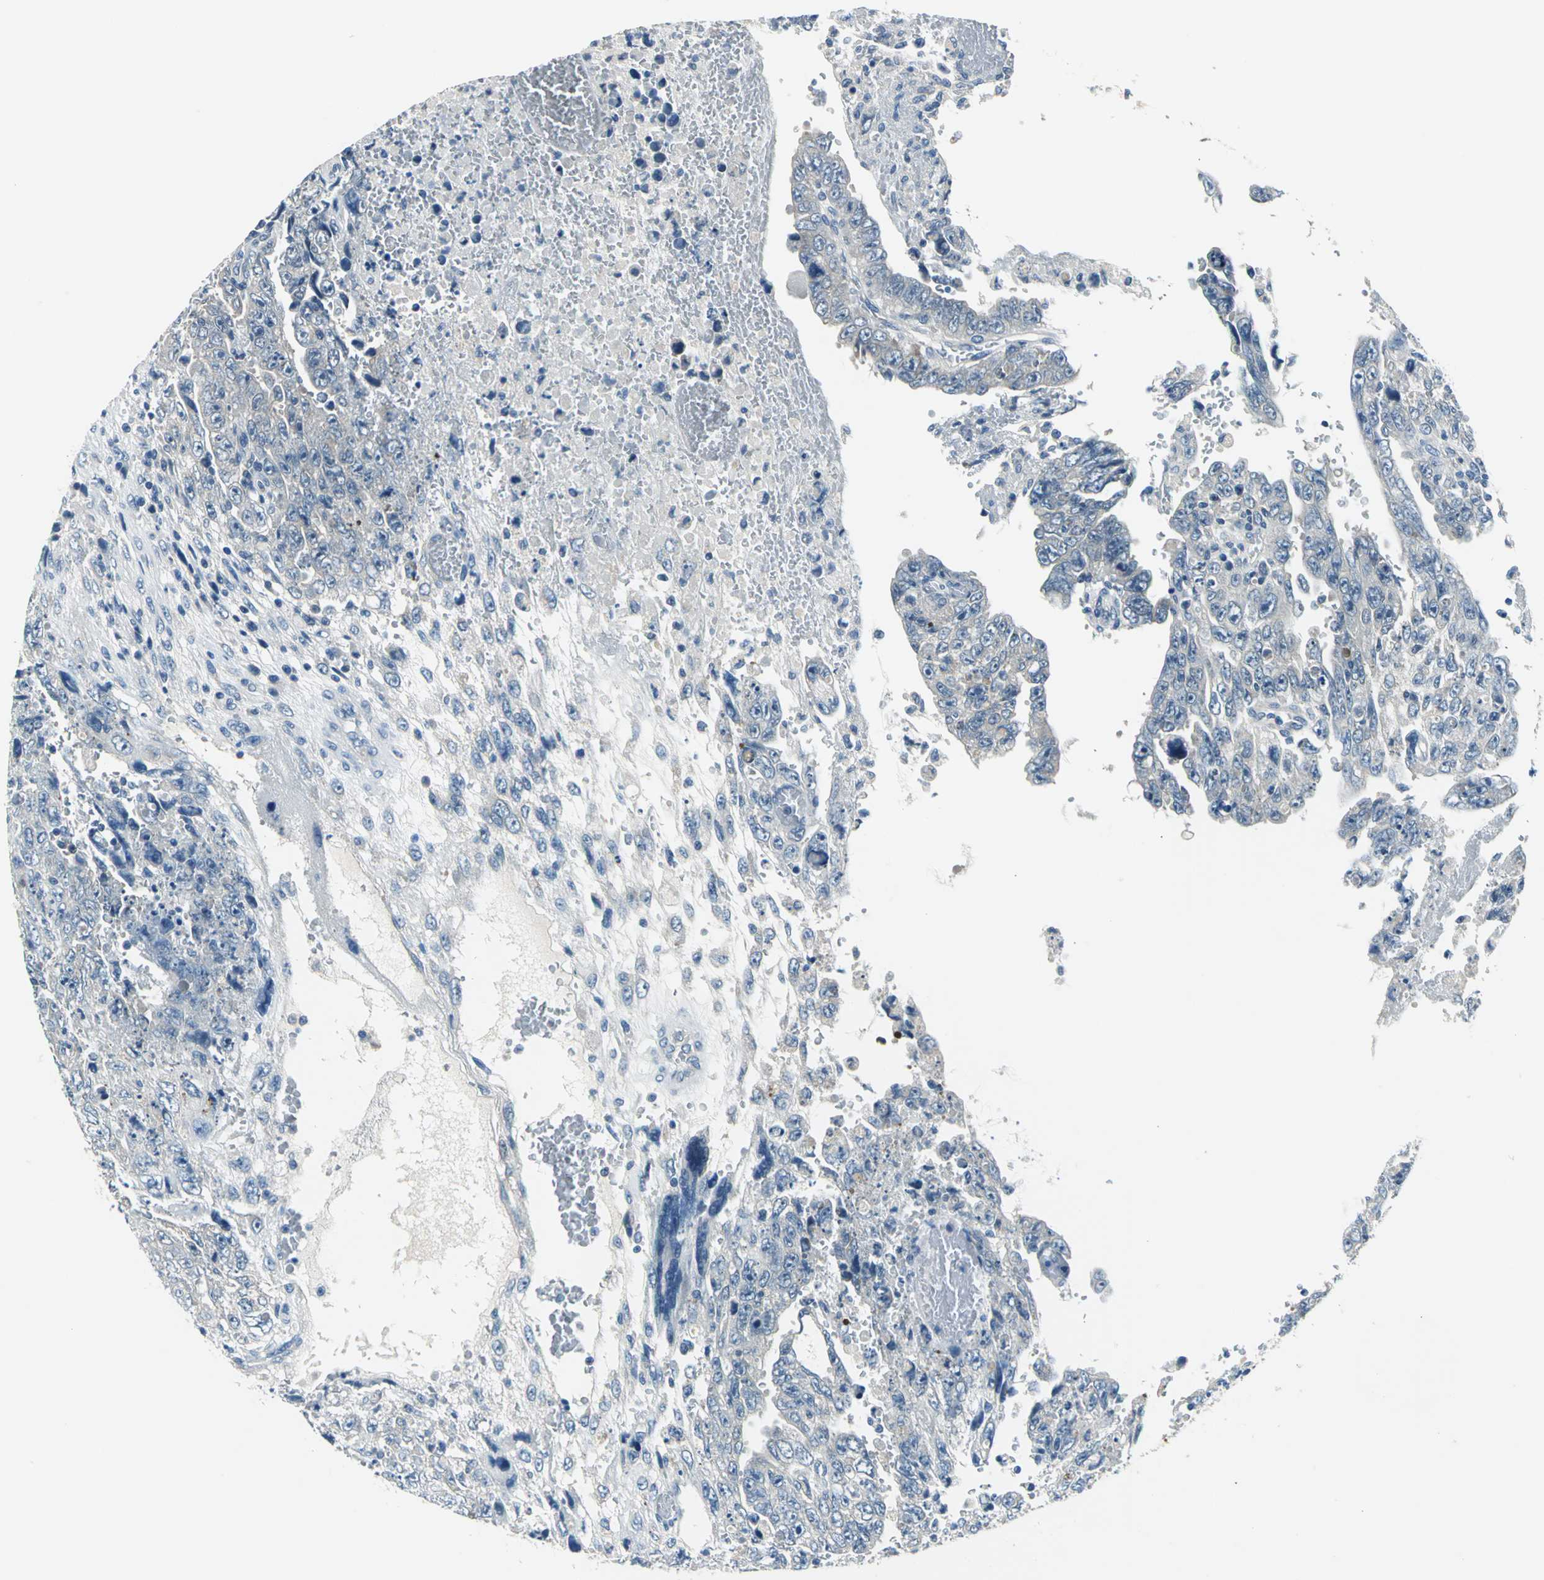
{"staining": {"intensity": "weak", "quantity": "<25%", "location": "cytoplasmic/membranous"}, "tissue": "testis cancer", "cell_type": "Tumor cells", "image_type": "cancer", "snomed": [{"axis": "morphology", "description": "Carcinoma, Embryonal, NOS"}, {"axis": "topography", "description": "Testis"}], "caption": "Tumor cells show no significant positivity in testis embryonal carcinoma.", "gene": "SLC16A7", "patient": {"sex": "male", "age": 28}}